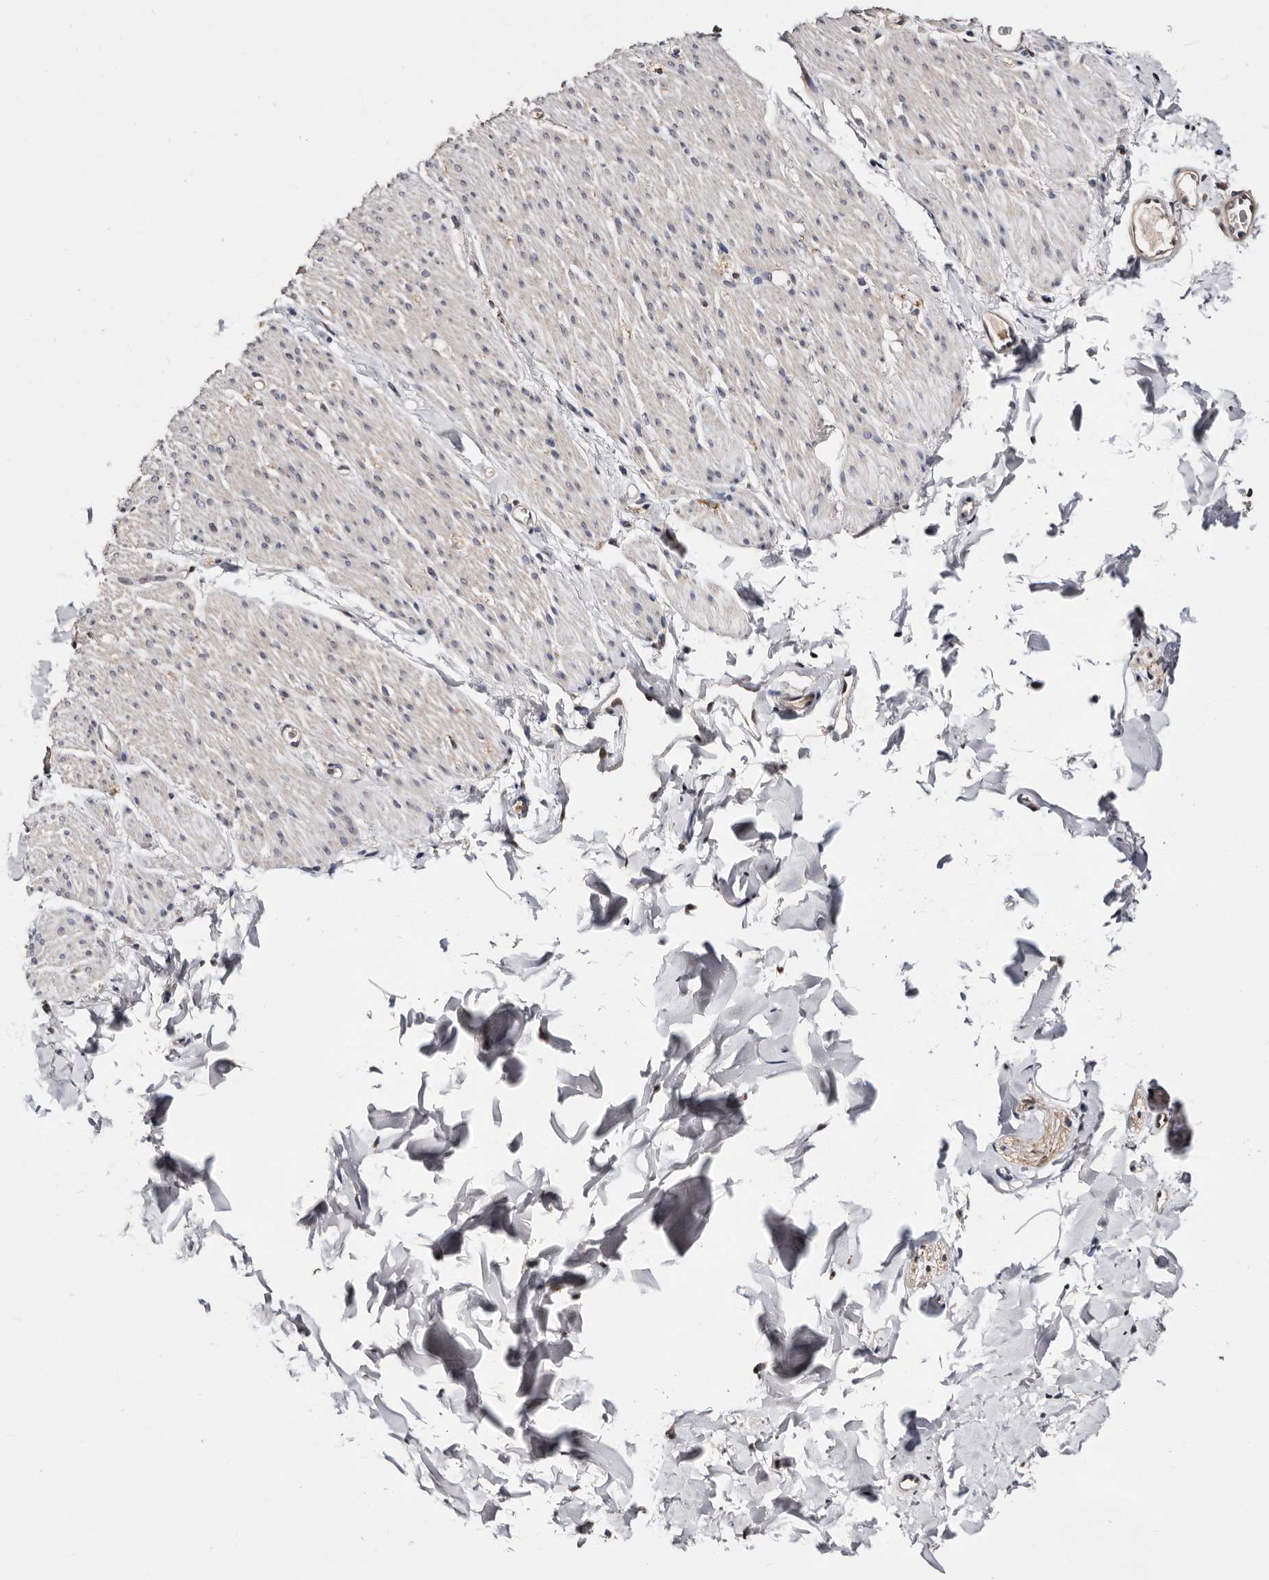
{"staining": {"intensity": "negative", "quantity": "none", "location": "none"}, "tissue": "smooth muscle", "cell_type": "Smooth muscle cells", "image_type": "normal", "snomed": [{"axis": "morphology", "description": "Normal tissue, NOS"}, {"axis": "topography", "description": "Colon"}, {"axis": "topography", "description": "Peripheral nerve tissue"}], "caption": "DAB immunohistochemical staining of unremarkable human smooth muscle displays no significant staining in smooth muscle cells.", "gene": "TP53I3", "patient": {"sex": "female", "age": 61}}